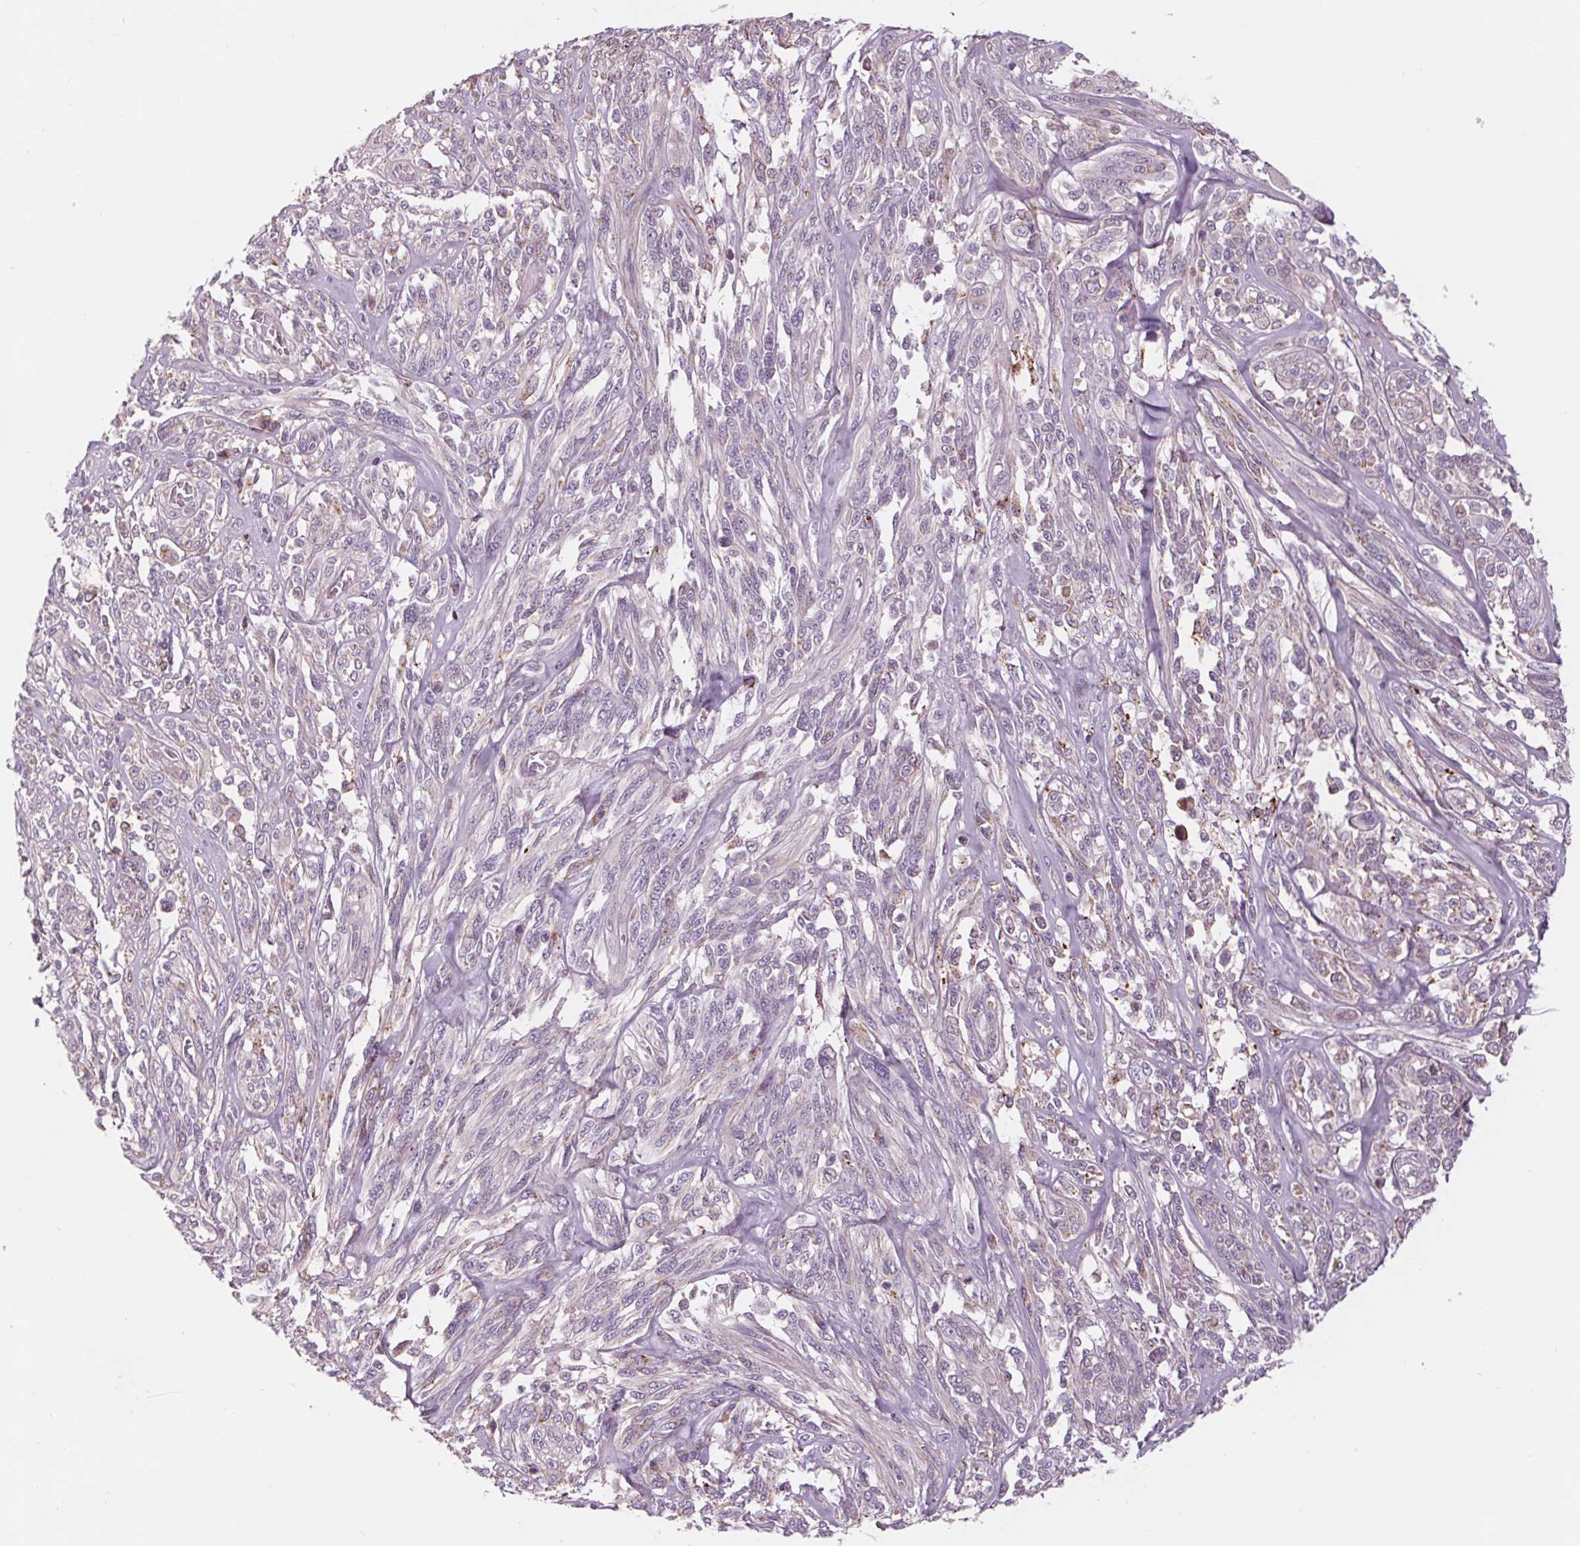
{"staining": {"intensity": "negative", "quantity": "none", "location": "none"}, "tissue": "melanoma", "cell_type": "Tumor cells", "image_type": "cancer", "snomed": [{"axis": "morphology", "description": "Malignant melanoma, NOS"}, {"axis": "topography", "description": "Skin"}], "caption": "The histopathology image demonstrates no significant positivity in tumor cells of melanoma.", "gene": "SAMD5", "patient": {"sex": "female", "age": 91}}